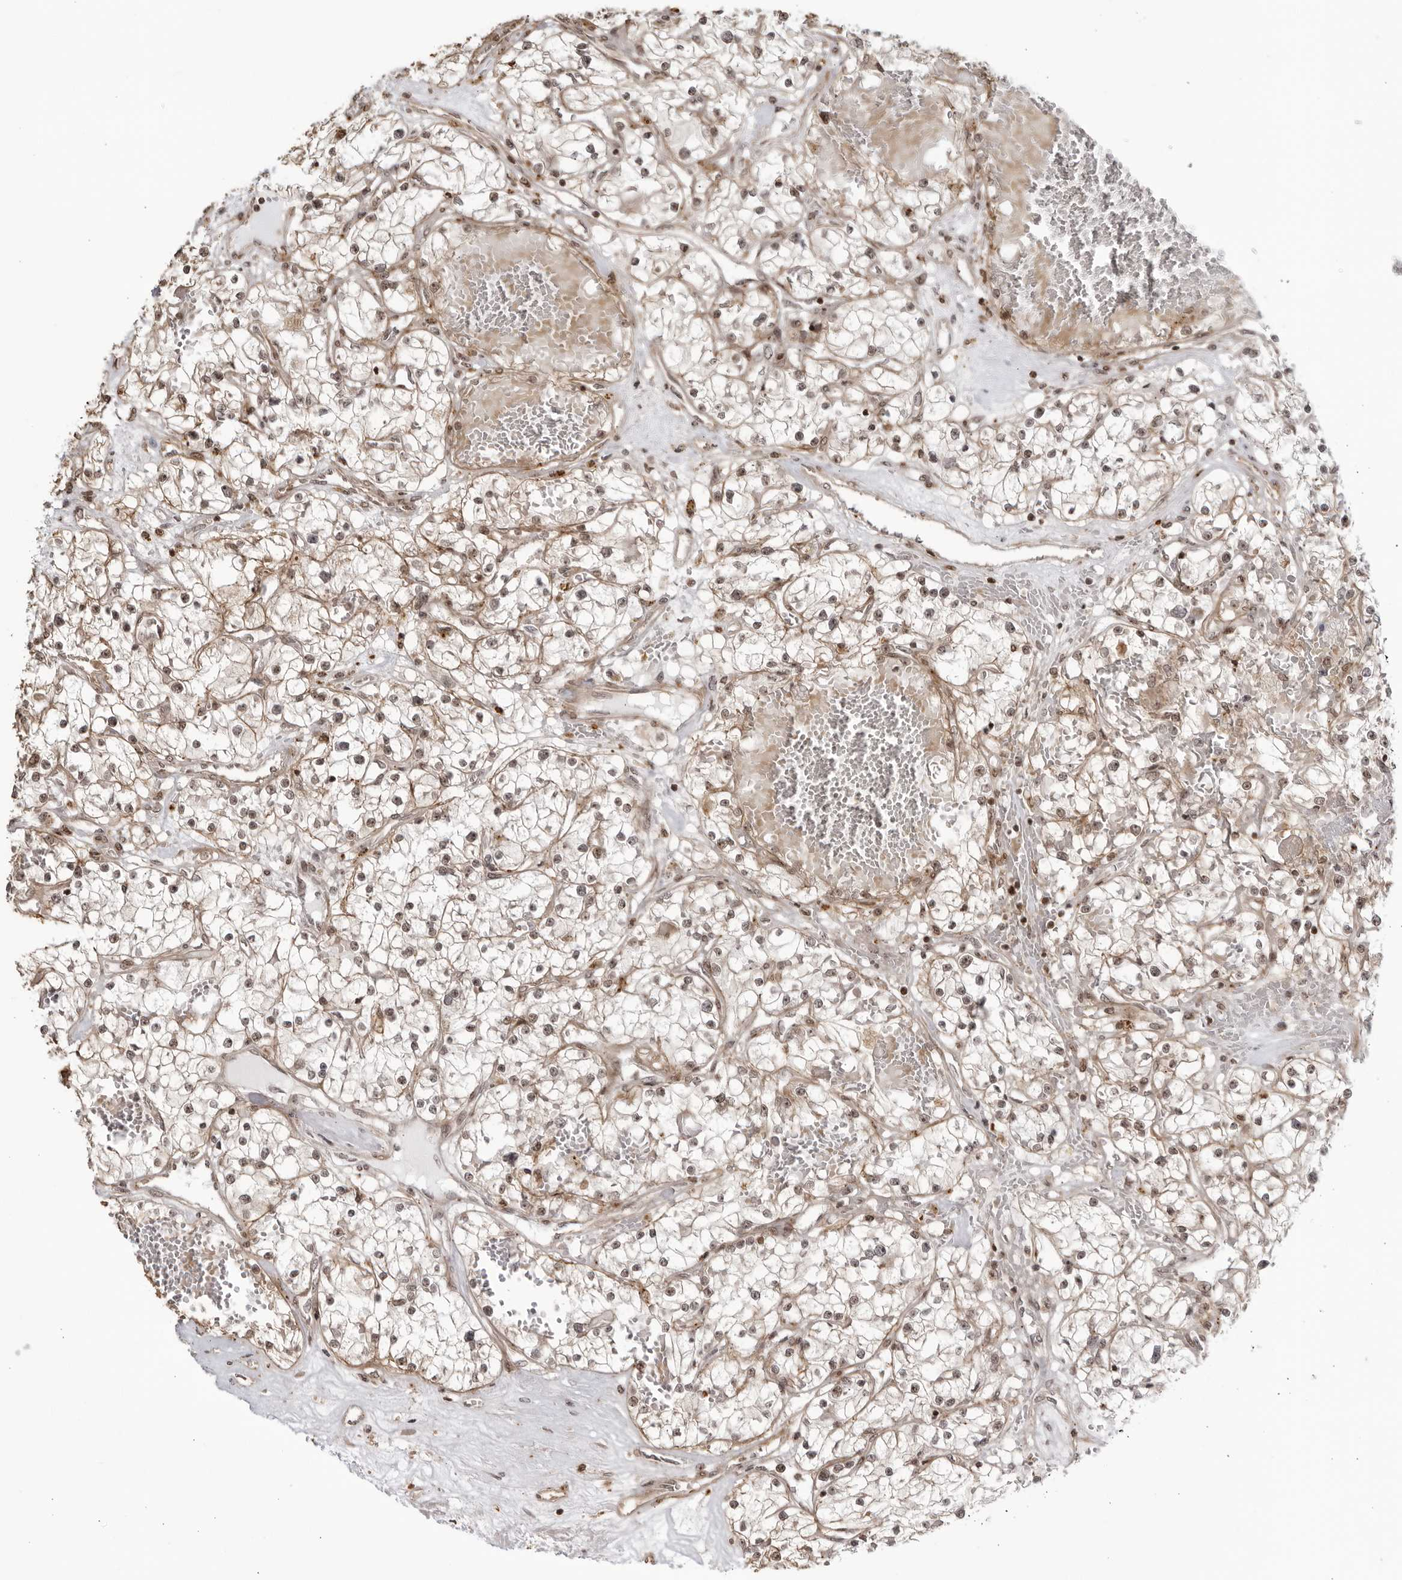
{"staining": {"intensity": "weak", "quantity": ">75%", "location": "cytoplasmic/membranous,nuclear"}, "tissue": "renal cancer", "cell_type": "Tumor cells", "image_type": "cancer", "snomed": [{"axis": "morphology", "description": "Normal tissue, NOS"}, {"axis": "morphology", "description": "Adenocarcinoma, NOS"}, {"axis": "topography", "description": "Kidney"}], "caption": "Brown immunohistochemical staining in human renal cancer (adenocarcinoma) shows weak cytoplasmic/membranous and nuclear staining in about >75% of tumor cells. Using DAB (brown) and hematoxylin (blue) stains, captured at high magnification using brightfield microscopy.", "gene": "TCF21", "patient": {"sex": "male", "age": 68}}